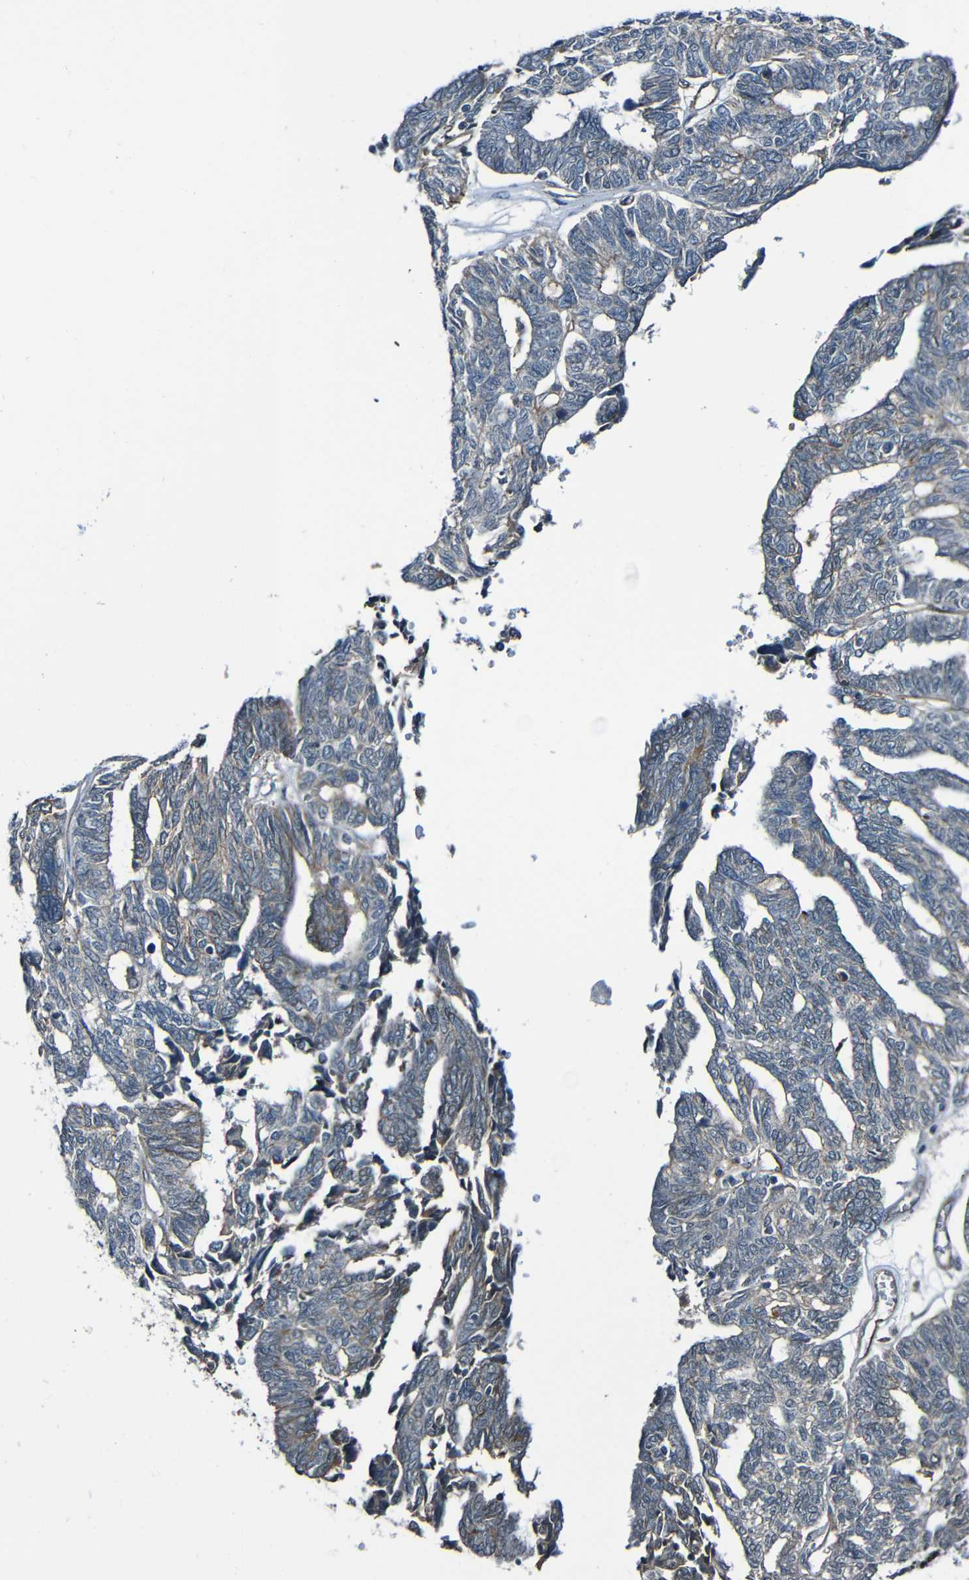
{"staining": {"intensity": "weak", "quantity": "25%-75%", "location": "cytoplasmic/membranous"}, "tissue": "ovarian cancer", "cell_type": "Tumor cells", "image_type": "cancer", "snomed": [{"axis": "morphology", "description": "Cystadenocarcinoma, serous, NOS"}, {"axis": "topography", "description": "Ovary"}], "caption": "A brown stain shows weak cytoplasmic/membranous expression of a protein in ovarian cancer (serous cystadenocarcinoma) tumor cells. (DAB (3,3'-diaminobenzidine) = brown stain, brightfield microscopy at high magnification).", "gene": "LGR5", "patient": {"sex": "female", "age": 79}}